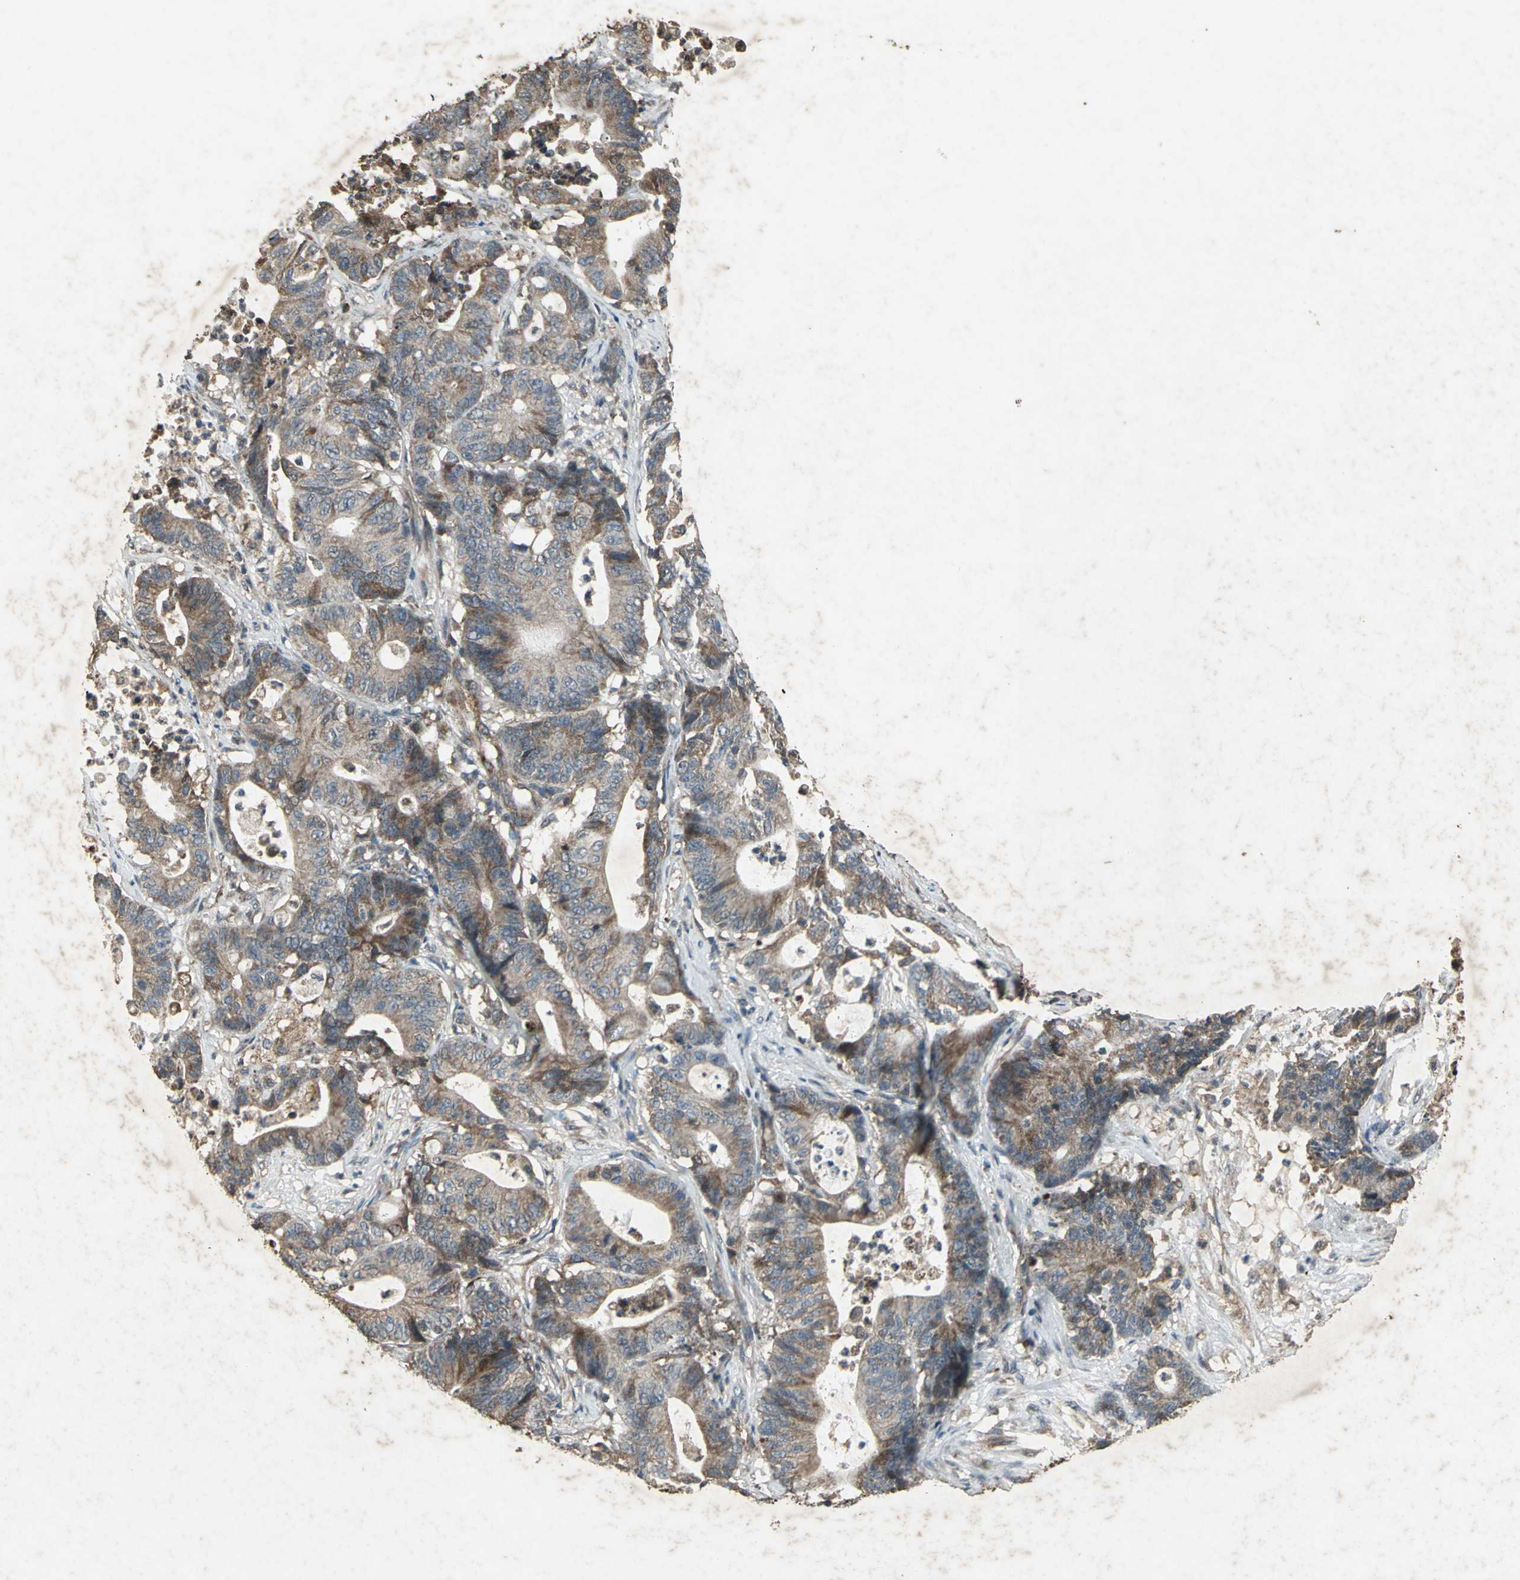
{"staining": {"intensity": "moderate", "quantity": ">75%", "location": "cytoplasmic/membranous"}, "tissue": "colorectal cancer", "cell_type": "Tumor cells", "image_type": "cancer", "snomed": [{"axis": "morphology", "description": "Adenocarcinoma, NOS"}, {"axis": "topography", "description": "Colon"}], "caption": "Colorectal cancer was stained to show a protein in brown. There is medium levels of moderate cytoplasmic/membranous expression in about >75% of tumor cells.", "gene": "SEPTIN4", "patient": {"sex": "female", "age": 84}}